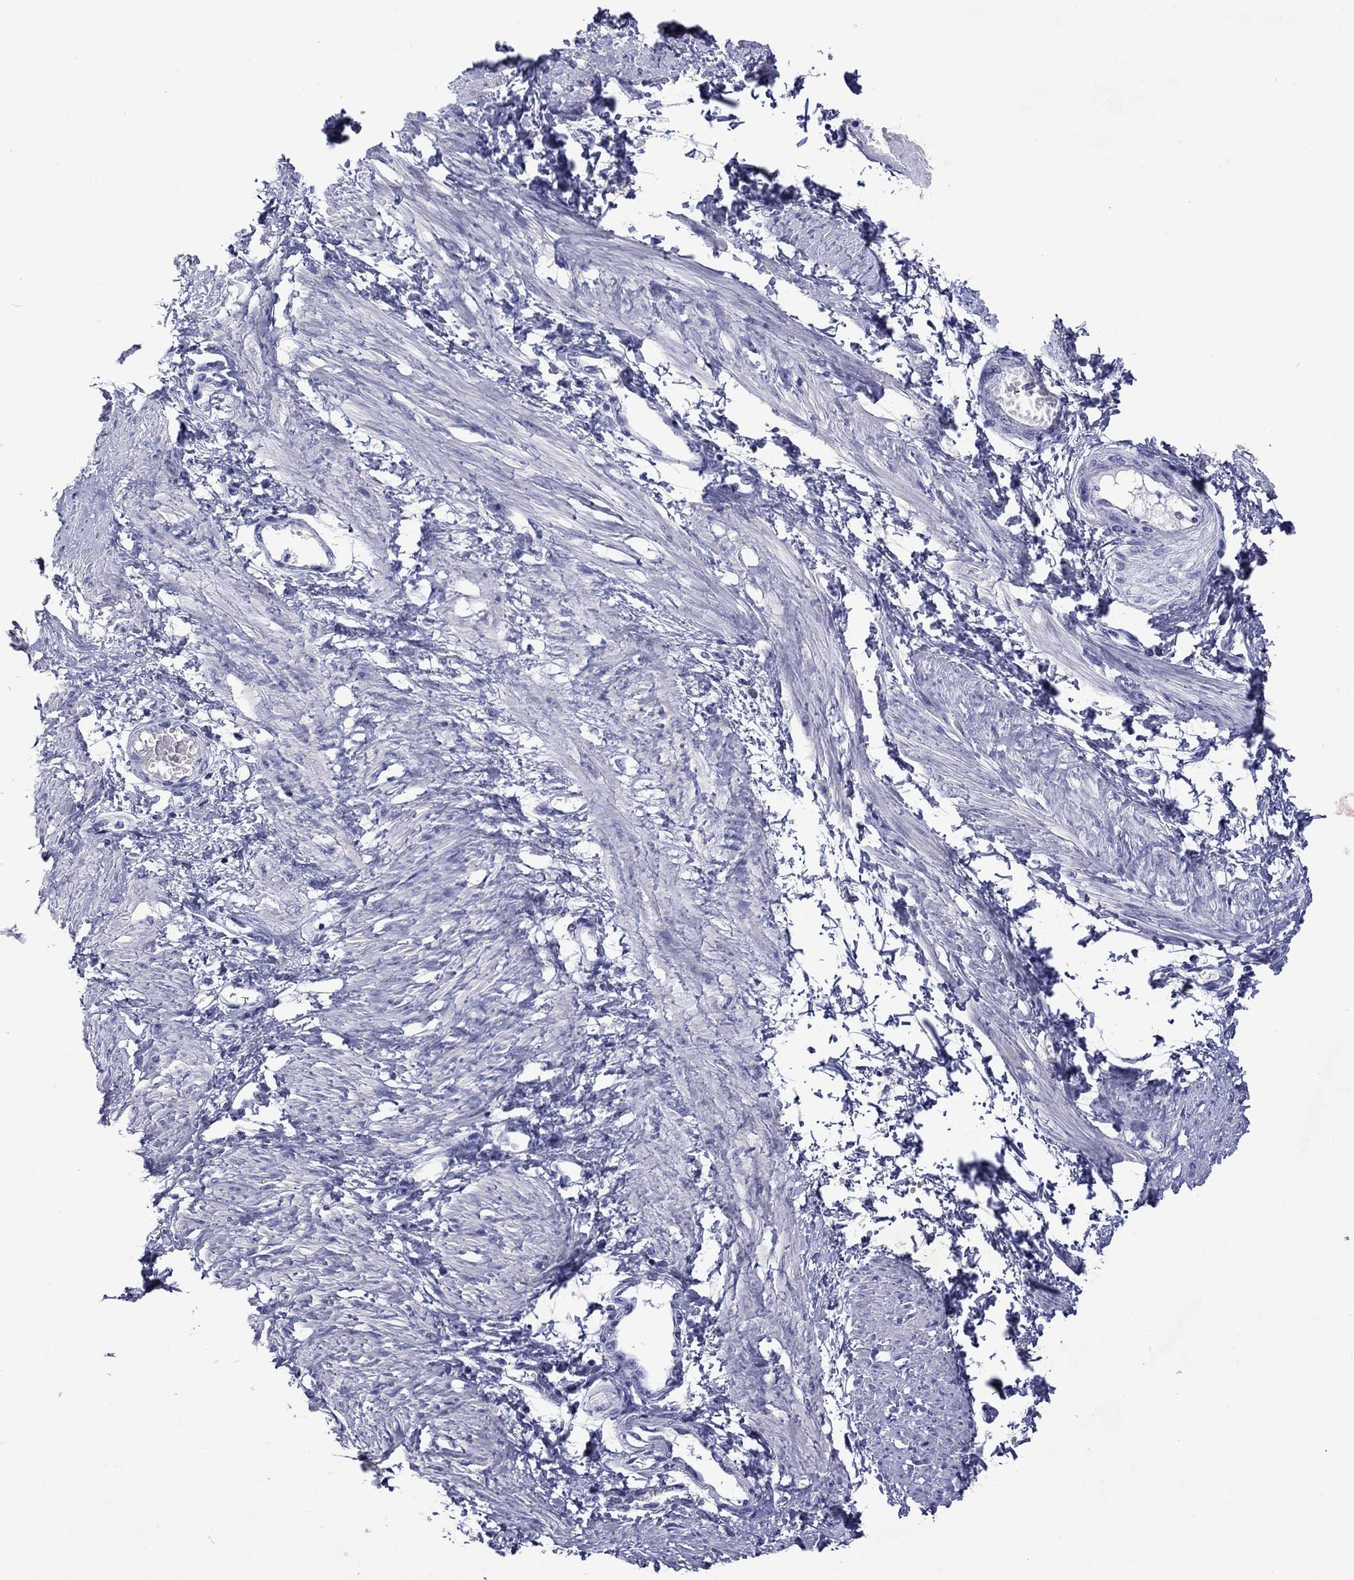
{"staining": {"intensity": "negative", "quantity": "none", "location": "none"}, "tissue": "smooth muscle", "cell_type": "Smooth muscle cells", "image_type": "normal", "snomed": [{"axis": "morphology", "description": "Normal tissue, NOS"}, {"axis": "topography", "description": "Smooth muscle"}, {"axis": "topography", "description": "Uterus"}], "caption": "Immunohistochemical staining of normal smooth muscle displays no significant expression in smooth muscle cells. The staining was performed using DAB to visualize the protein expression in brown, while the nuclei were stained in blue with hematoxylin (Magnification: 20x).", "gene": "PIWIL1", "patient": {"sex": "female", "age": 39}}